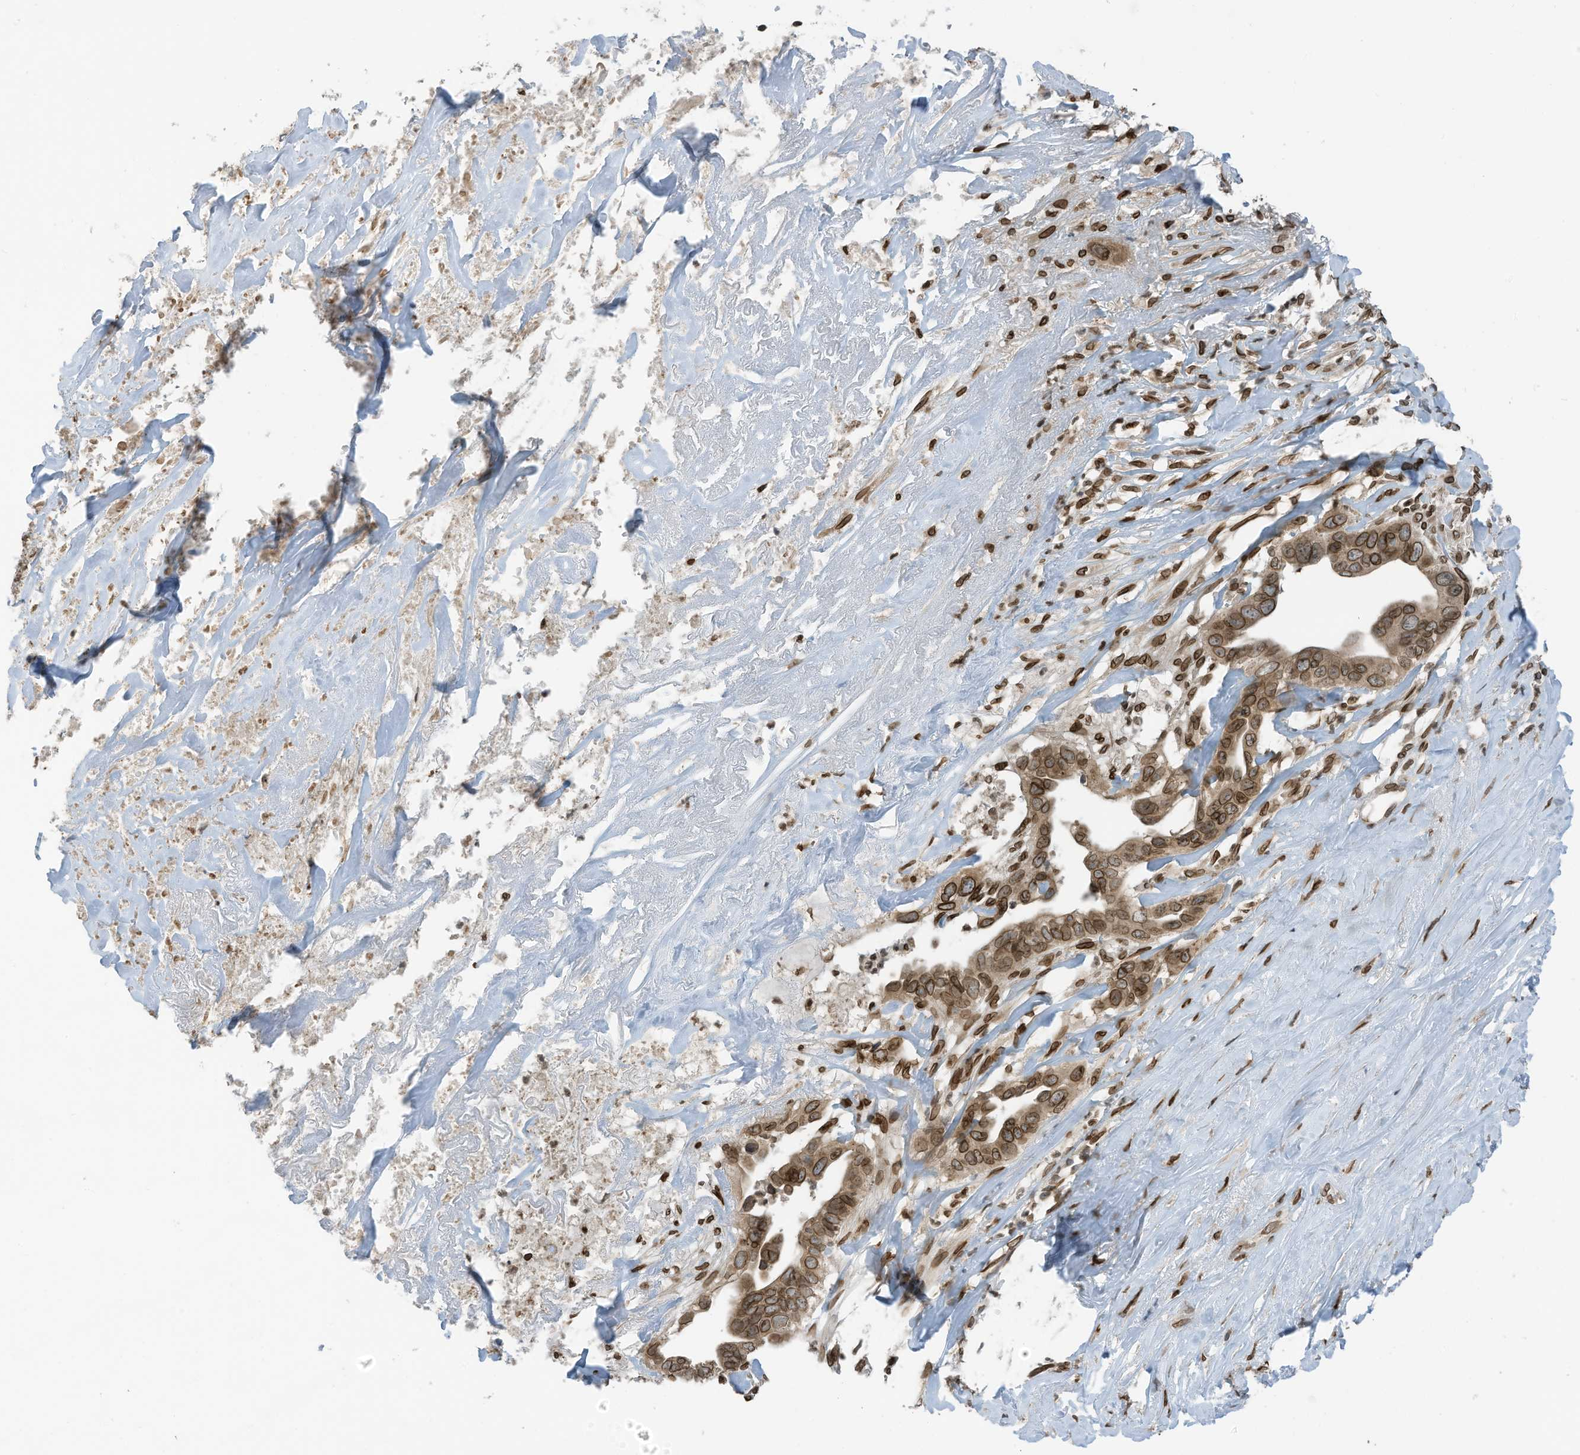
{"staining": {"intensity": "moderate", "quantity": ">75%", "location": "cytoplasmic/membranous,nuclear"}, "tissue": "liver cancer", "cell_type": "Tumor cells", "image_type": "cancer", "snomed": [{"axis": "morphology", "description": "Cholangiocarcinoma"}, {"axis": "topography", "description": "Liver"}], "caption": "An immunohistochemistry photomicrograph of tumor tissue is shown. Protein staining in brown shows moderate cytoplasmic/membranous and nuclear positivity in liver cancer within tumor cells.", "gene": "RABL3", "patient": {"sex": "female", "age": 79}}